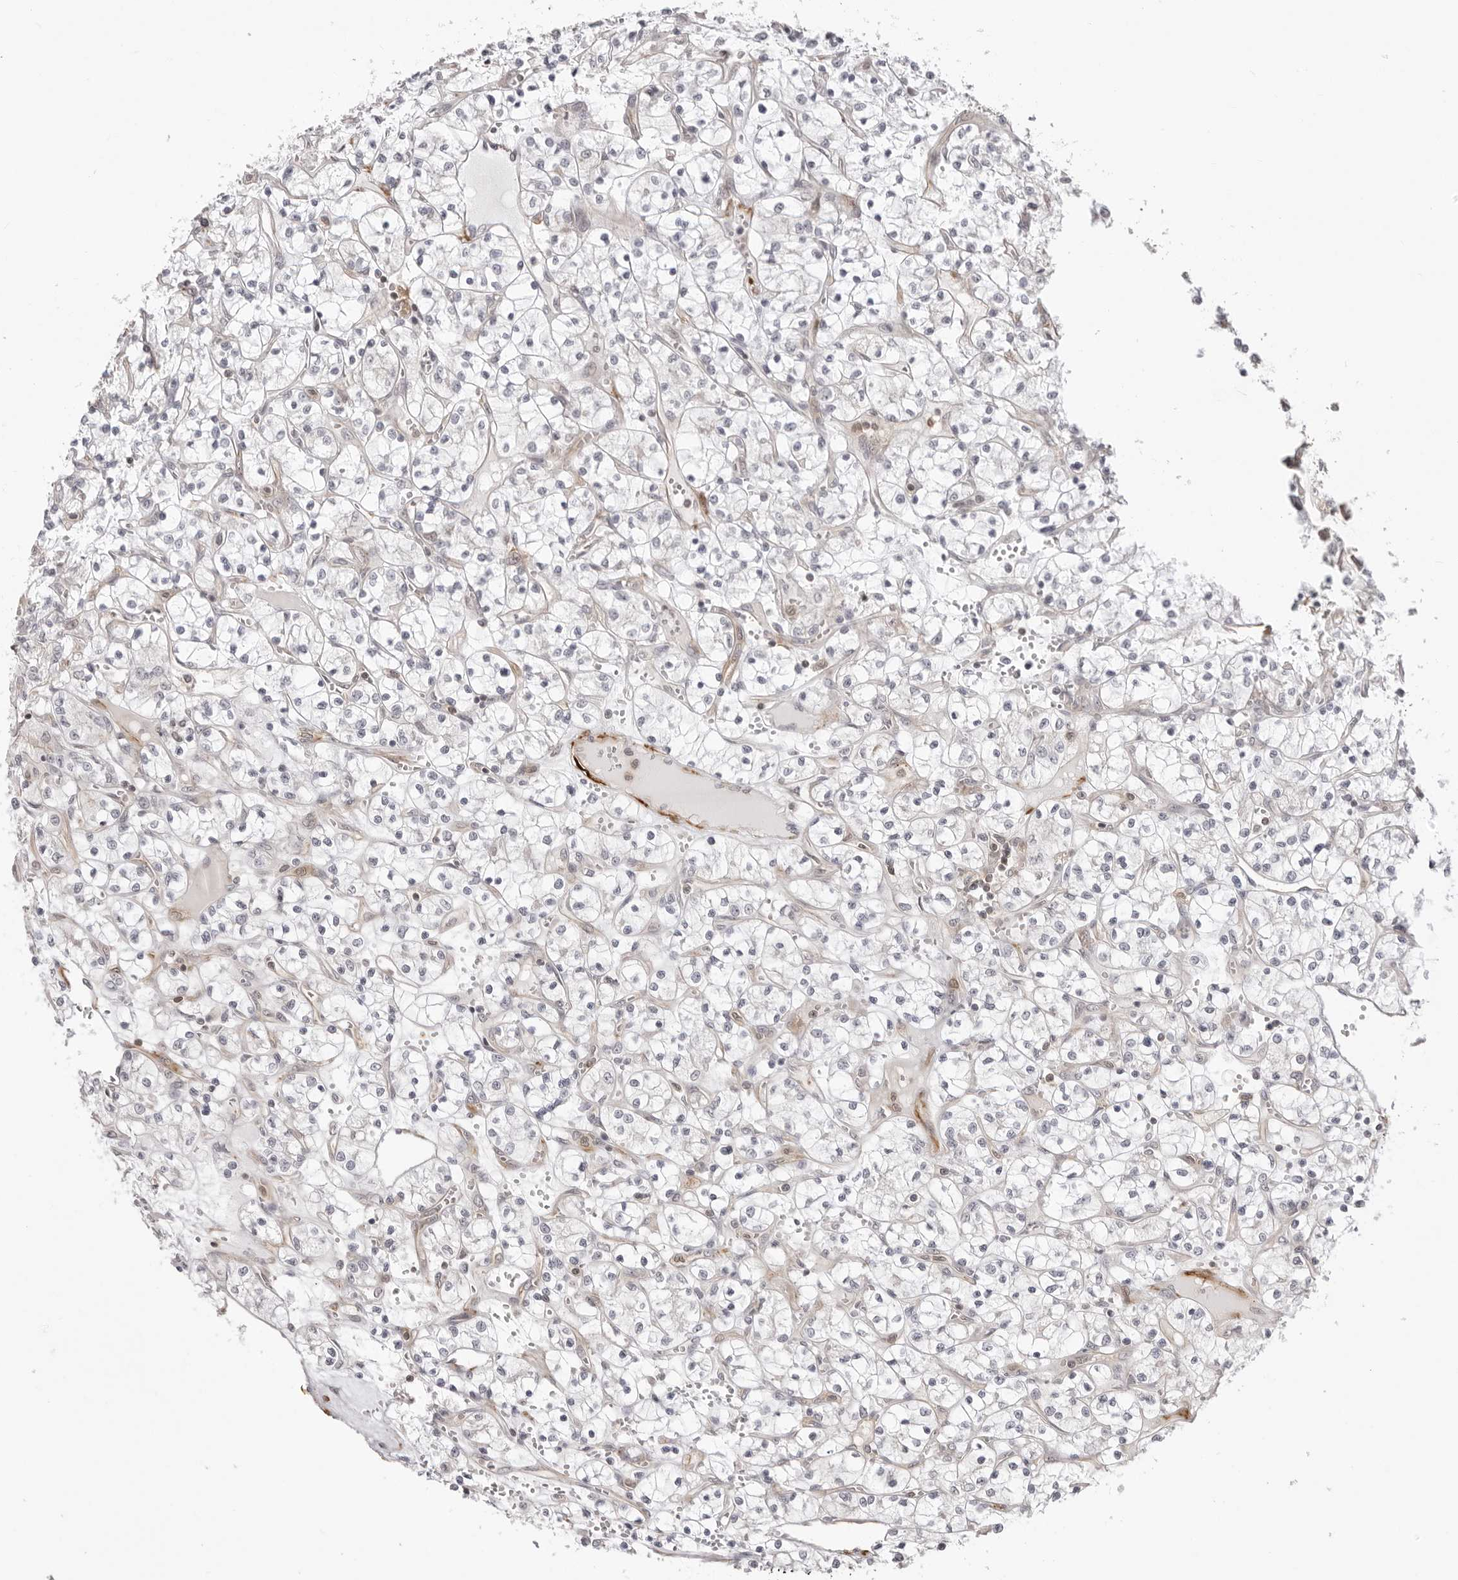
{"staining": {"intensity": "negative", "quantity": "none", "location": "none"}, "tissue": "renal cancer", "cell_type": "Tumor cells", "image_type": "cancer", "snomed": [{"axis": "morphology", "description": "Adenocarcinoma, NOS"}, {"axis": "topography", "description": "Kidney"}], "caption": "IHC photomicrograph of human adenocarcinoma (renal) stained for a protein (brown), which displays no staining in tumor cells. The staining is performed using DAB brown chromogen with nuclei counter-stained in using hematoxylin.", "gene": "UNK", "patient": {"sex": "female", "age": 69}}